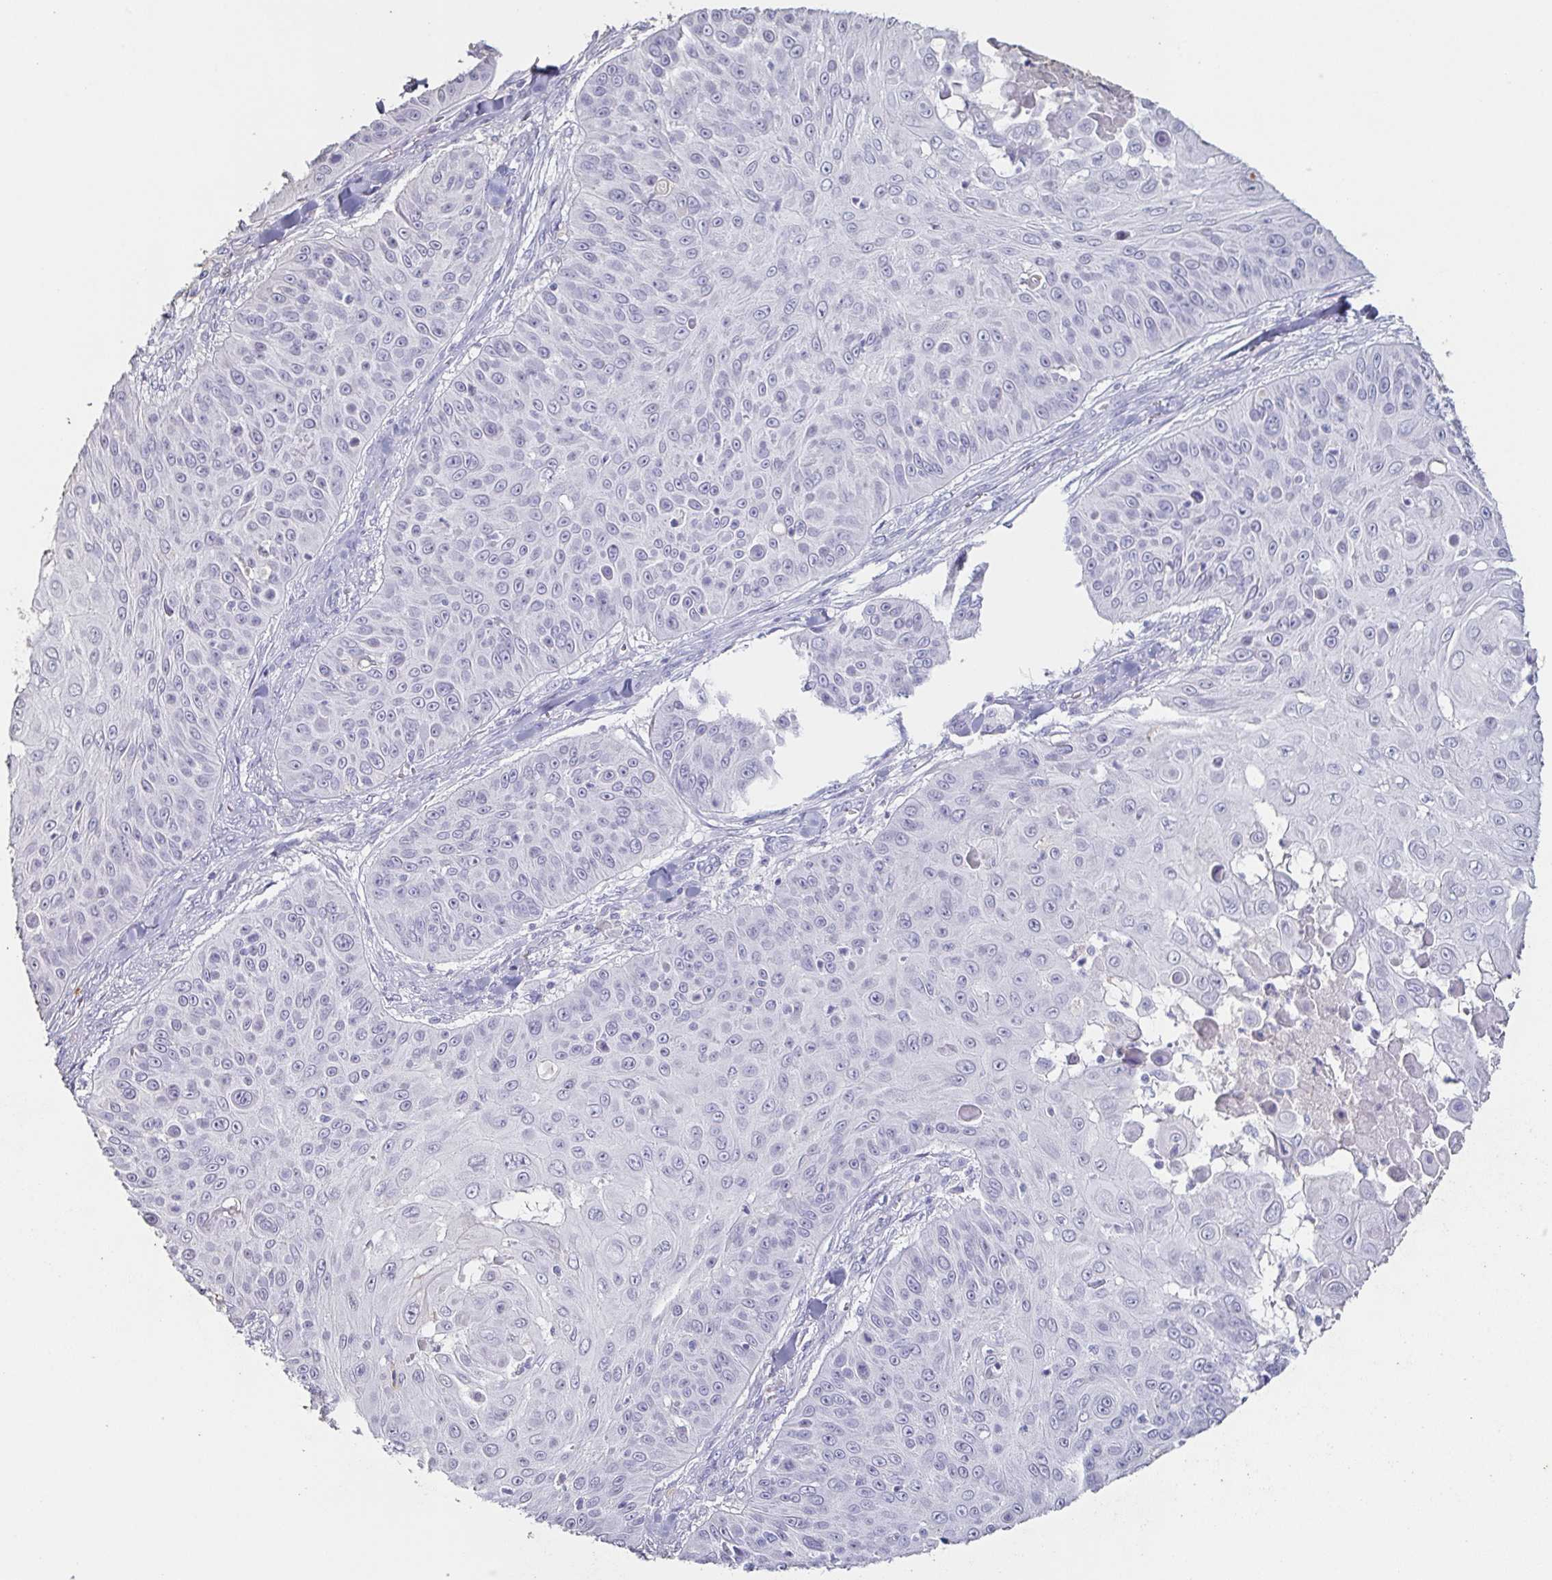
{"staining": {"intensity": "negative", "quantity": "none", "location": "none"}, "tissue": "skin cancer", "cell_type": "Tumor cells", "image_type": "cancer", "snomed": [{"axis": "morphology", "description": "Squamous cell carcinoma, NOS"}, {"axis": "topography", "description": "Skin"}], "caption": "The micrograph shows no significant expression in tumor cells of skin squamous cell carcinoma. (DAB IHC, high magnification).", "gene": "BPIFA2", "patient": {"sex": "male", "age": 82}}